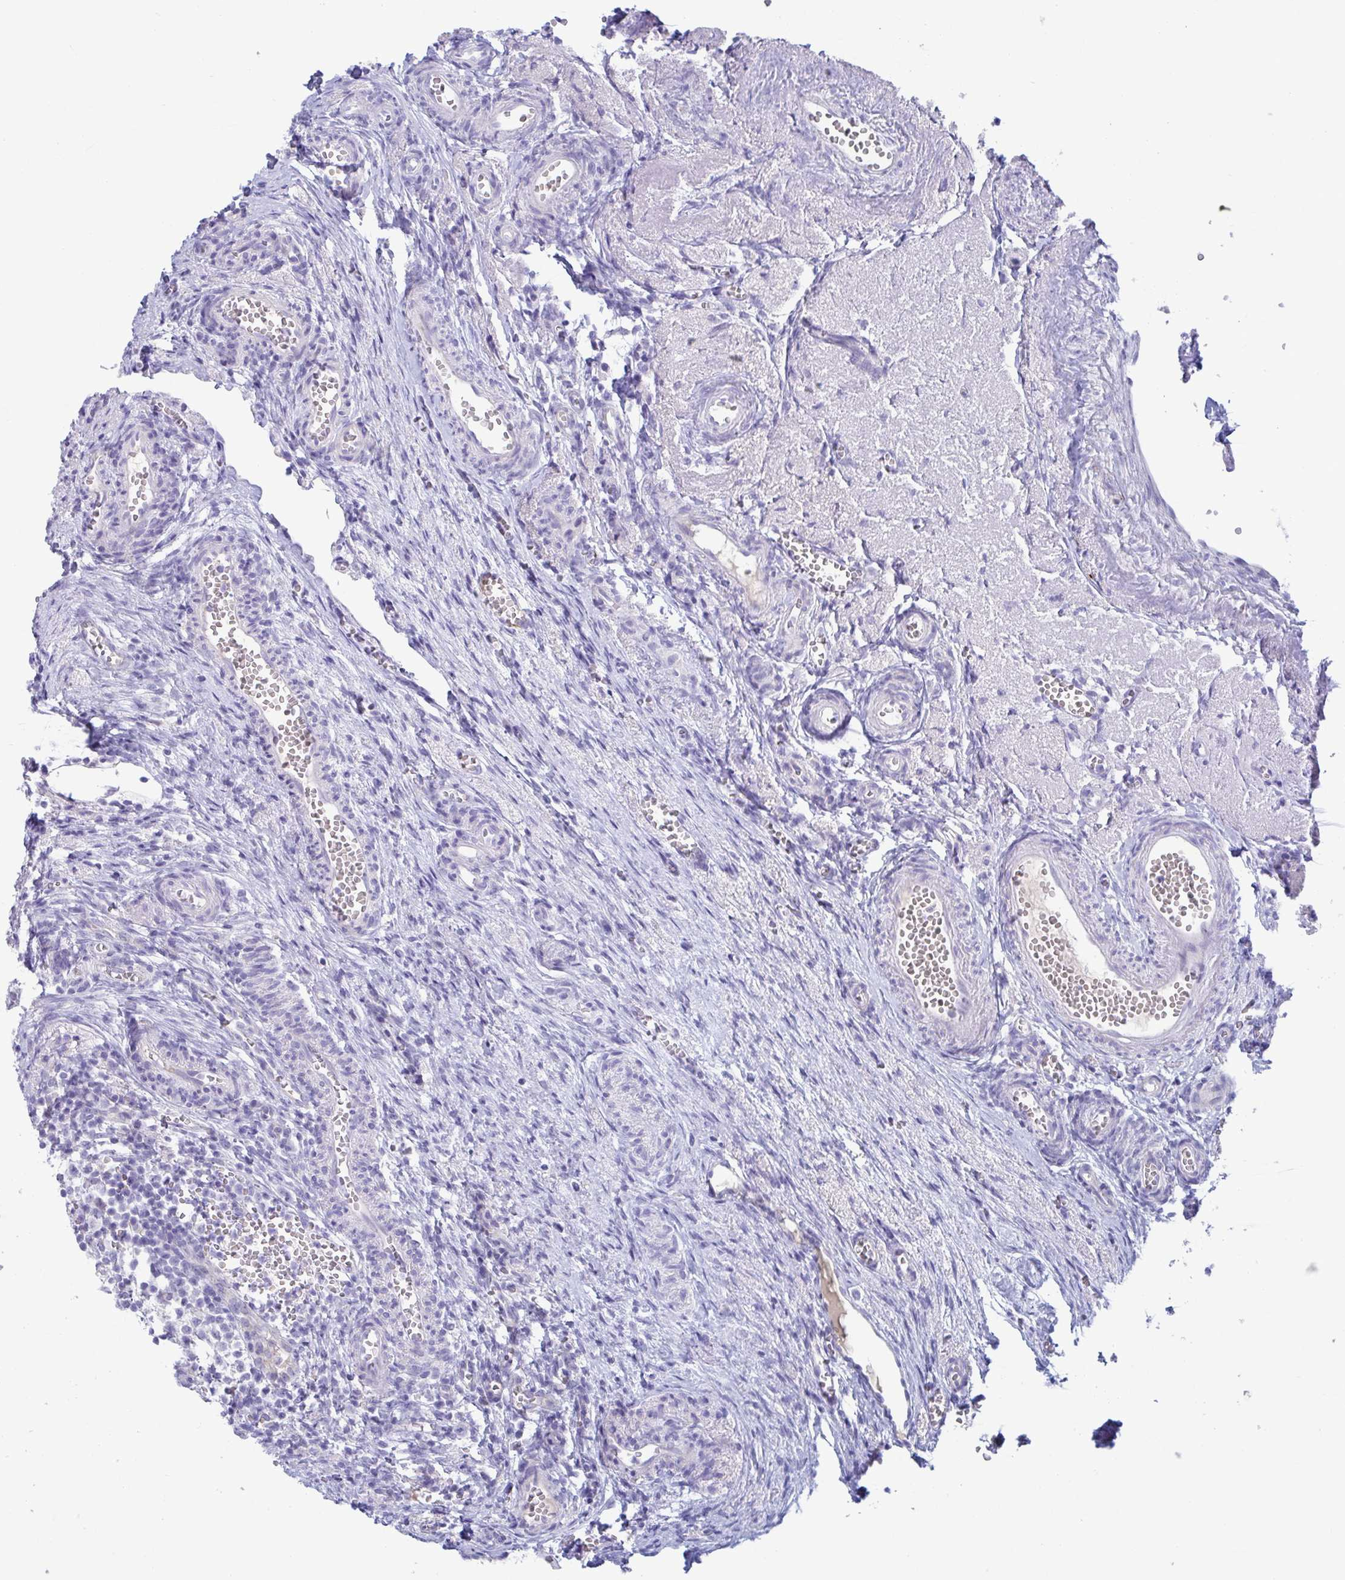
{"staining": {"intensity": "negative", "quantity": "none", "location": "none"}, "tissue": "ovary", "cell_type": "Ovarian stroma cells", "image_type": "normal", "snomed": [{"axis": "morphology", "description": "Normal tissue, NOS"}, {"axis": "topography", "description": "Ovary"}], "caption": "DAB (3,3'-diaminobenzidine) immunohistochemical staining of benign ovary reveals no significant expression in ovarian stroma cells. (DAB immunohistochemistry visualized using brightfield microscopy, high magnification).", "gene": "TAS2R38", "patient": {"sex": "female", "age": 41}}